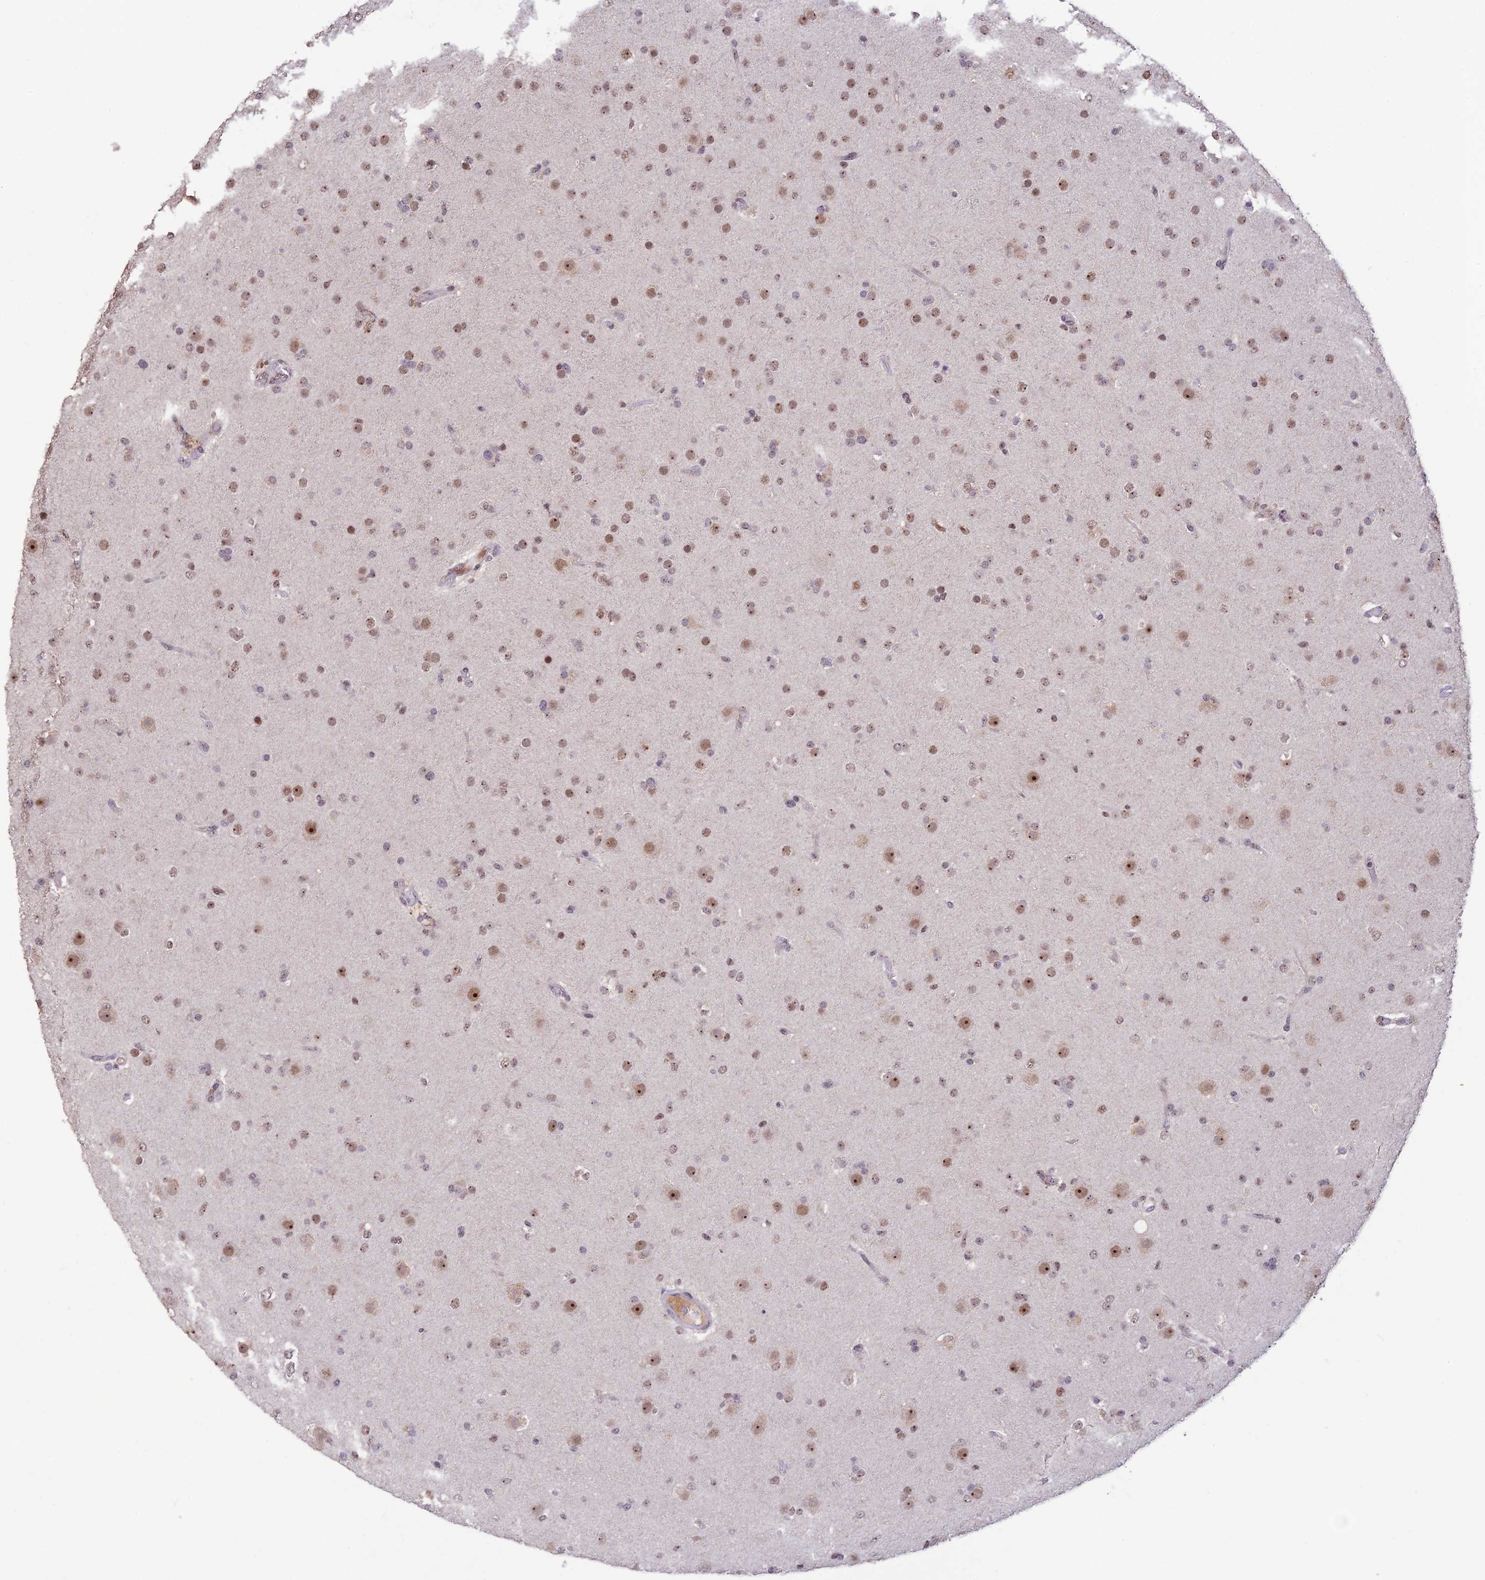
{"staining": {"intensity": "moderate", "quantity": ">75%", "location": "nuclear"}, "tissue": "glioma", "cell_type": "Tumor cells", "image_type": "cancer", "snomed": [{"axis": "morphology", "description": "Glioma, malignant, Low grade"}, {"axis": "topography", "description": "Brain"}], "caption": "High-power microscopy captured an immunohistochemistry image of glioma, revealing moderate nuclear staining in approximately >75% of tumor cells.", "gene": "POLR1G", "patient": {"sex": "male", "age": 65}}